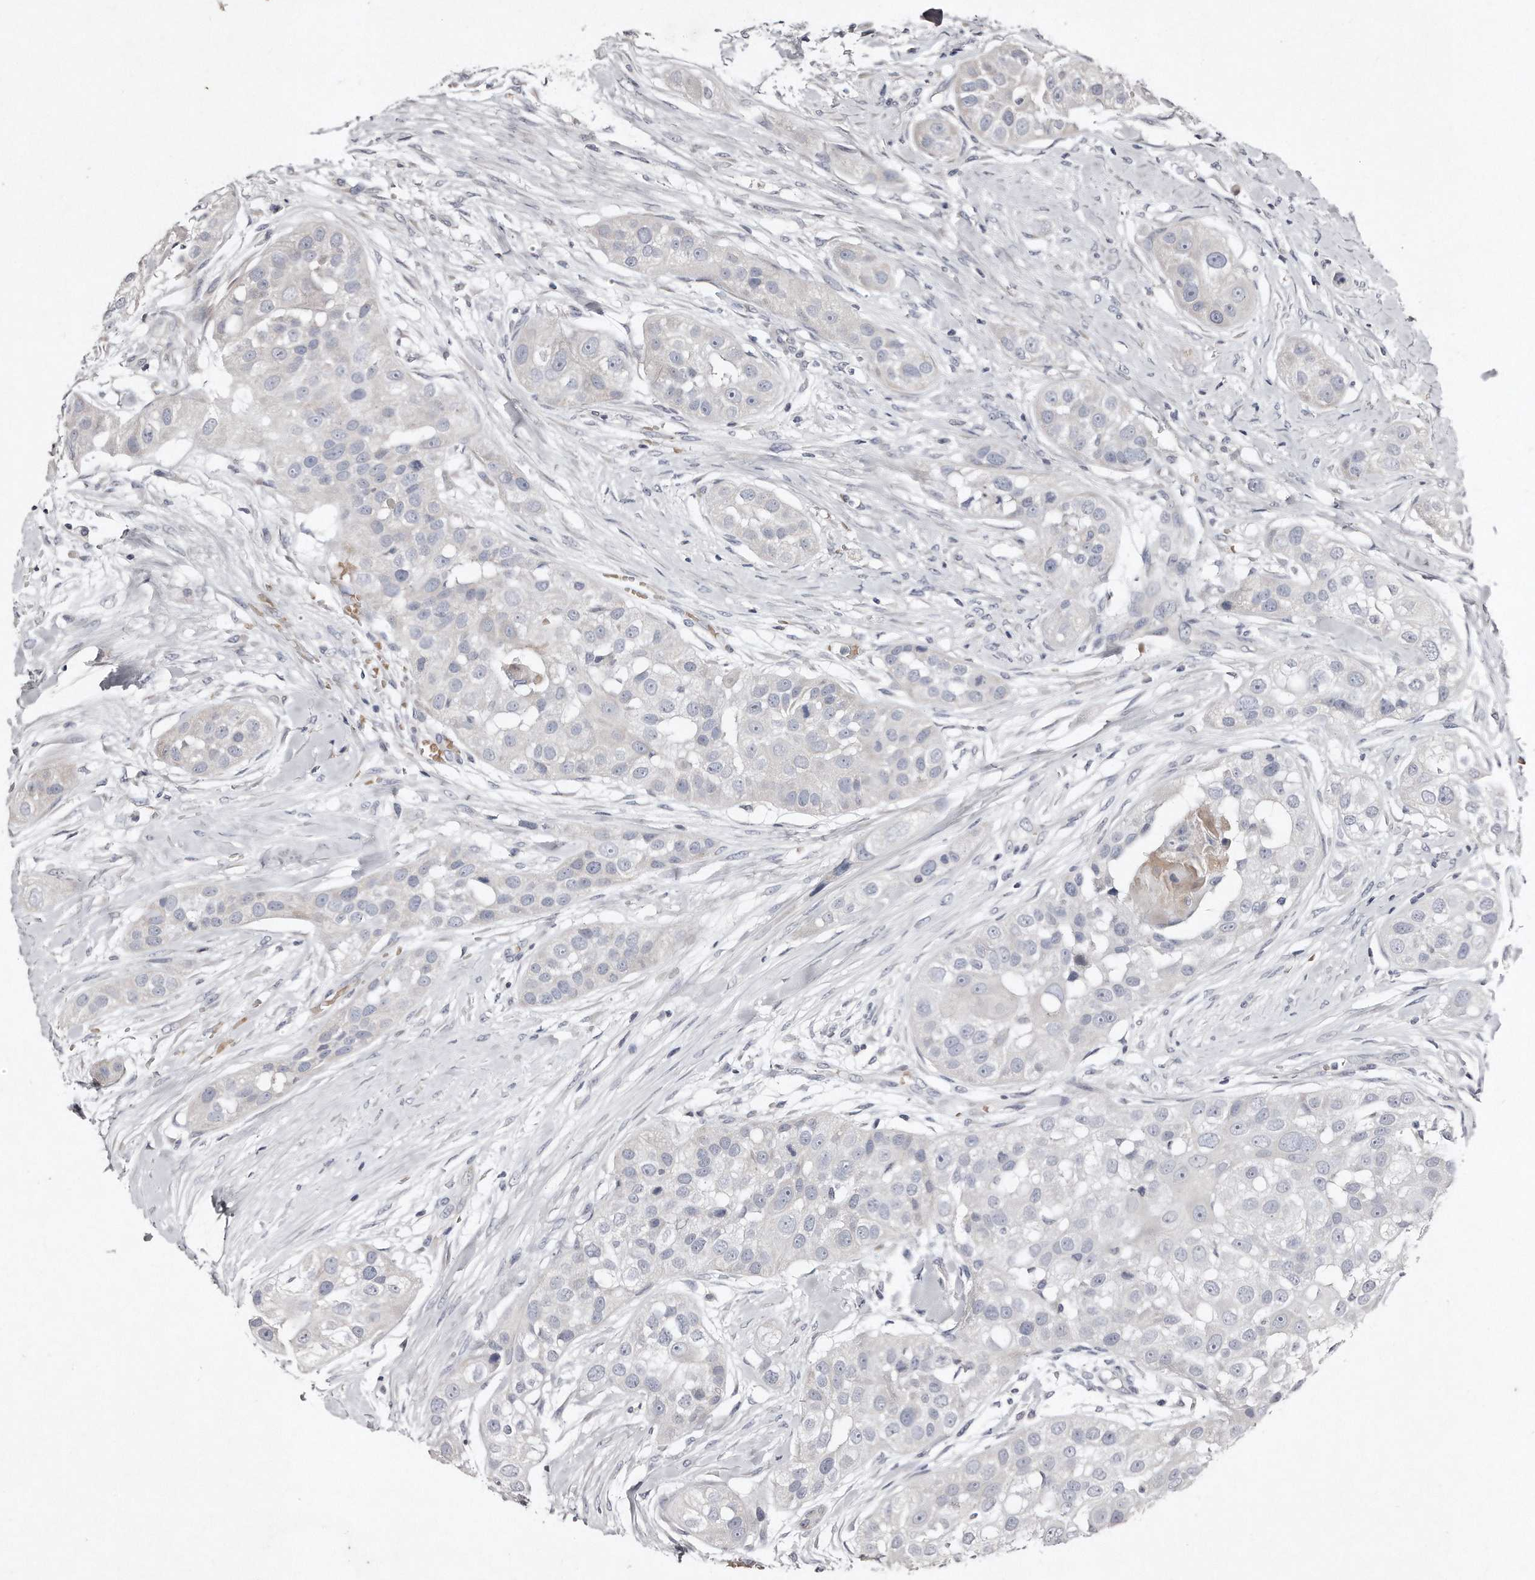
{"staining": {"intensity": "negative", "quantity": "none", "location": "none"}, "tissue": "head and neck cancer", "cell_type": "Tumor cells", "image_type": "cancer", "snomed": [{"axis": "morphology", "description": "Normal tissue, NOS"}, {"axis": "morphology", "description": "Squamous cell carcinoma, NOS"}, {"axis": "topography", "description": "Skeletal muscle"}, {"axis": "topography", "description": "Head-Neck"}], "caption": "Immunohistochemistry (IHC) micrograph of neoplastic tissue: human head and neck cancer stained with DAB (3,3'-diaminobenzidine) shows no significant protein positivity in tumor cells. Brightfield microscopy of immunohistochemistry stained with DAB (brown) and hematoxylin (blue), captured at high magnification.", "gene": "TECR", "patient": {"sex": "male", "age": 51}}